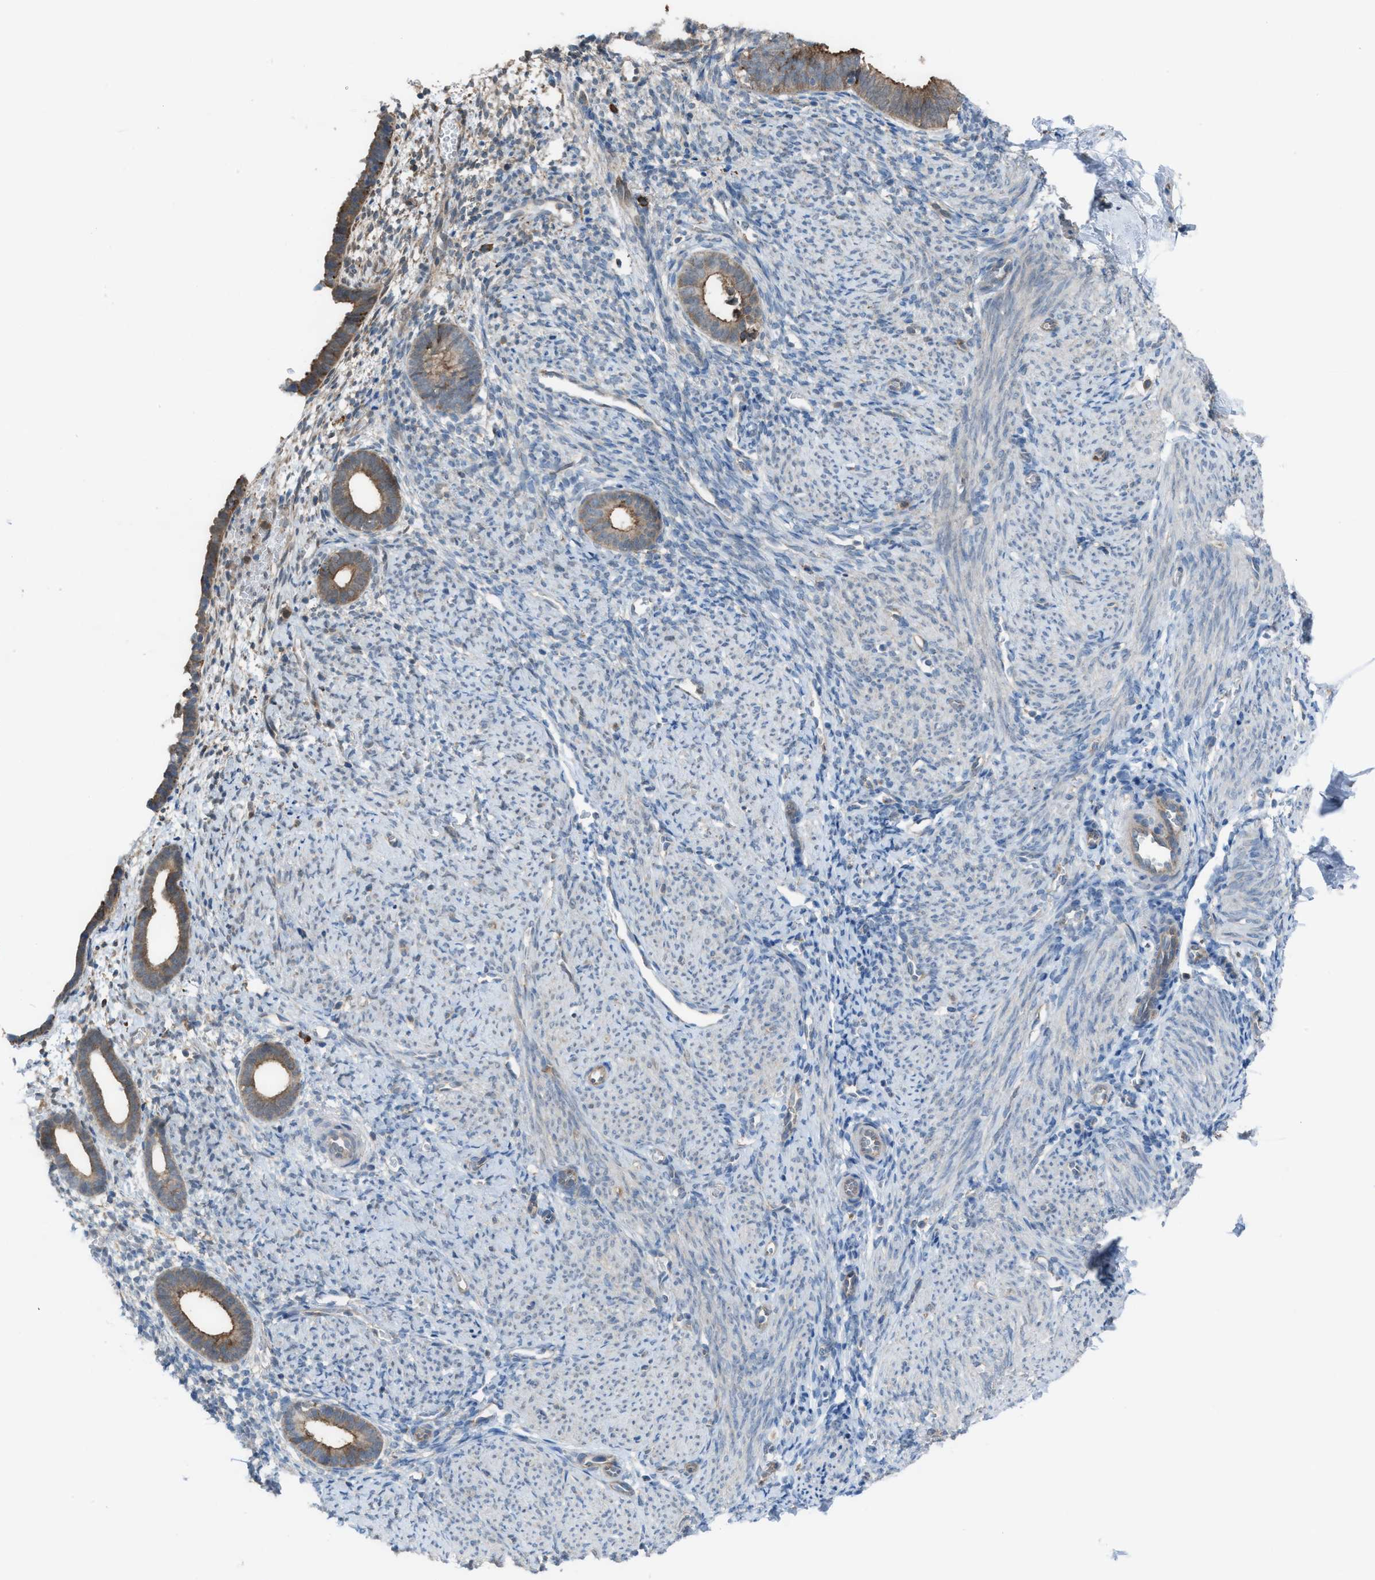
{"staining": {"intensity": "negative", "quantity": "none", "location": "none"}, "tissue": "endometrium", "cell_type": "Cells in endometrial stroma", "image_type": "normal", "snomed": [{"axis": "morphology", "description": "Normal tissue, NOS"}, {"axis": "morphology", "description": "Adenocarcinoma, NOS"}, {"axis": "topography", "description": "Endometrium"}], "caption": "This is an IHC histopathology image of benign endometrium. There is no positivity in cells in endometrial stroma.", "gene": "PLAA", "patient": {"sex": "female", "age": 57}}